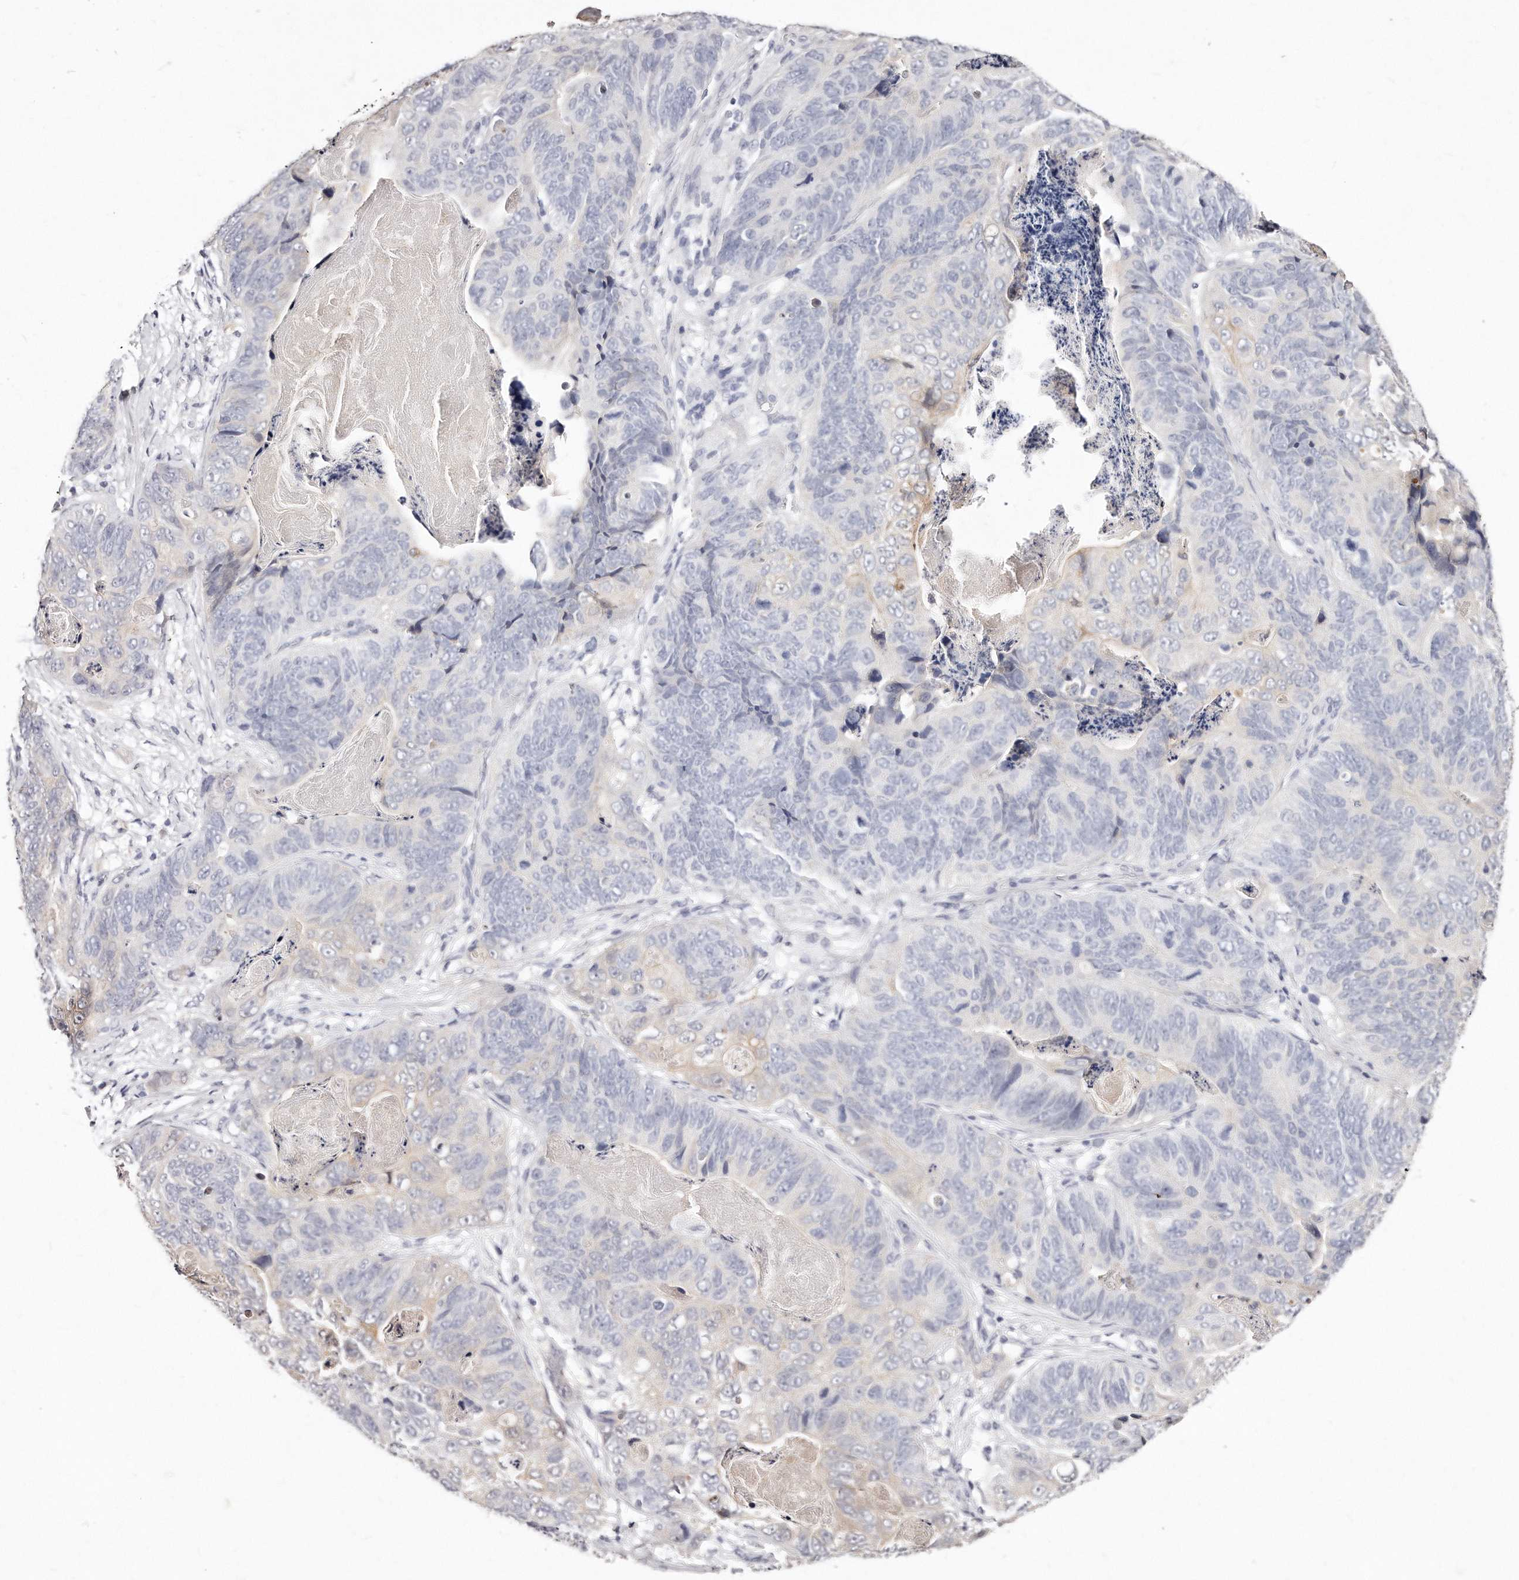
{"staining": {"intensity": "negative", "quantity": "none", "location": "none"}, "tissue": "stomach cancer", "cell_type": "Tumor cells", "image_type": "cancer", "snomed": [{"axis": "morphology", "description": "Normal tissue, NOS"}, {"axis": "morphology", "description": "Adenocarcinoma, NOS"}, {"axis": "topography", "description": "Stomach"}], "caption": "The photomicrograph demonstrates no significant staining in tumor cells of adenocarcinoma (stomach).", "gene": "GDA", "patient": {"sex": "female", "age": 89}}